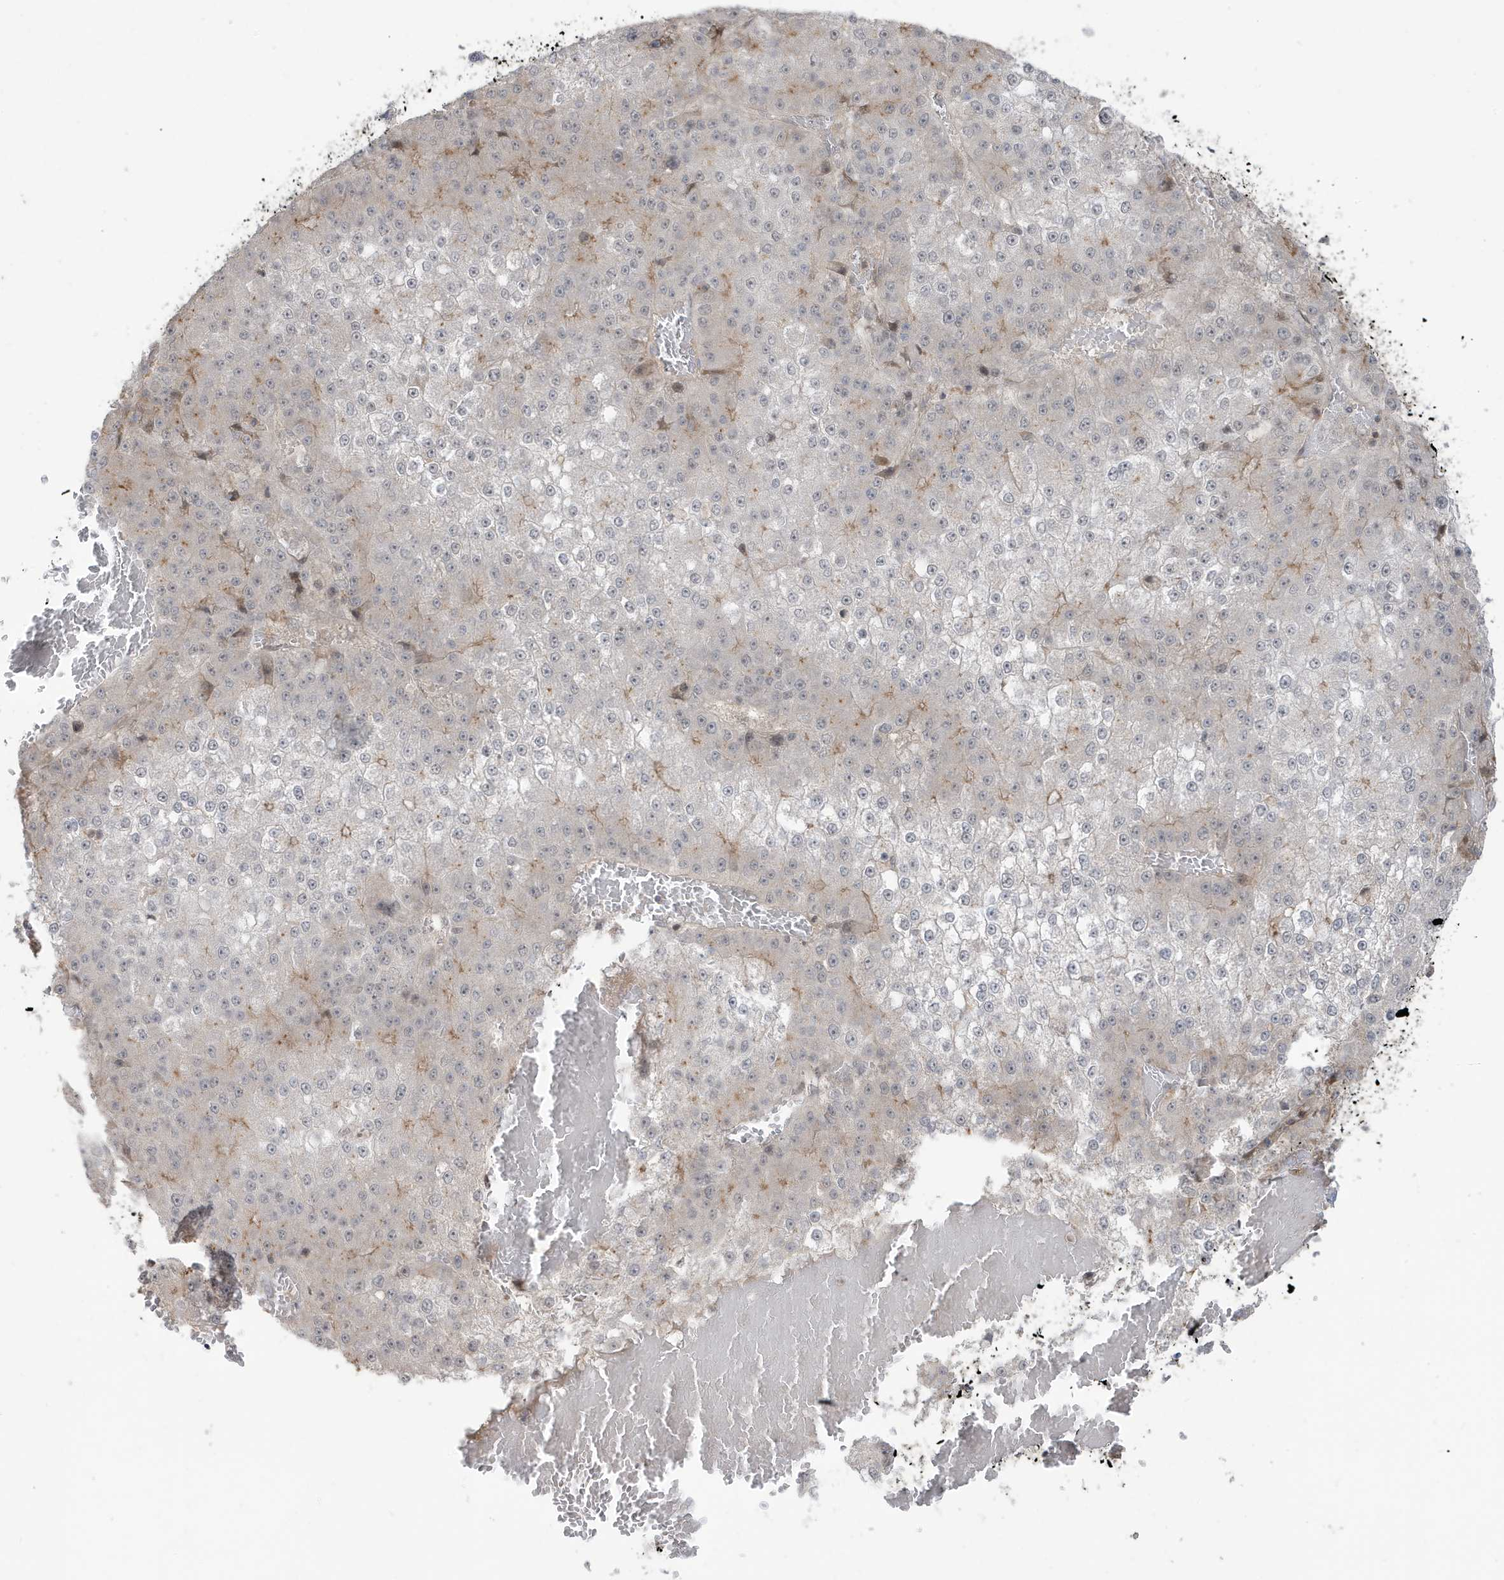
{"staining": {"intensity": "moderate", "quantity": "<25%", "location": "cytoplasmic/membranous"}, "tissue": "liver cancer", "cell_type": "Tumor cells", "image_type": "cancer", "snomed": [{"axis": "morphology", "description": "Carcinoma, Hepatocellular, NOS"}, {"axis": "topography", "description": "Liver"}], "caption": "Liver hepatocellular carcinoma stained for a protein exhibits moderate cytoplasmic/membranous positivity in tumor cells. (brown staining indicates protein expression, while blue staining denotes nuclei).", "gene": "PRRT3", "patient": {"sex": "female", "age": 73}}